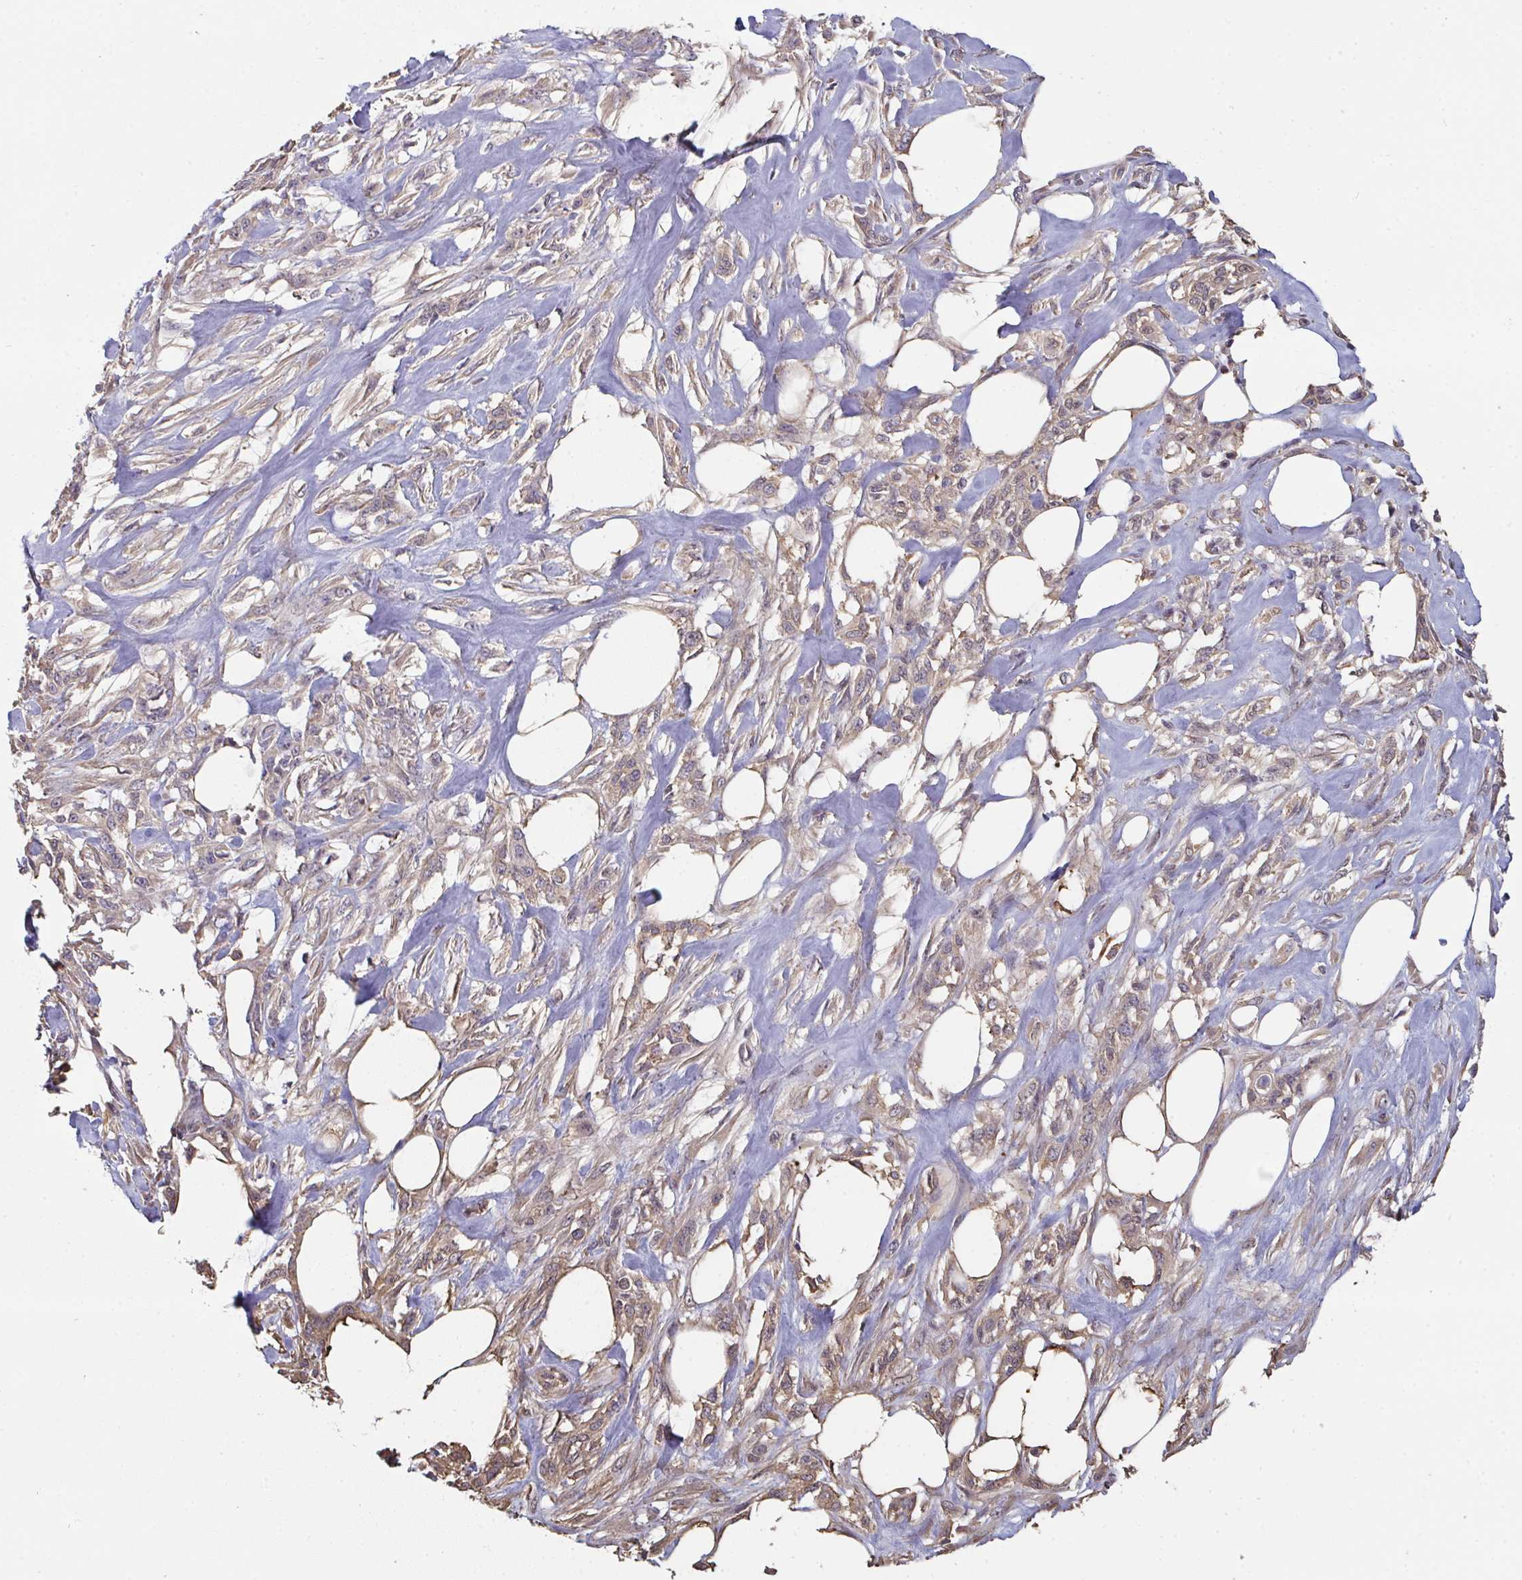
{"staining": {"intensity": "weak", "quantity": ">75%", "location": "cytoplasmic/membranous,nuclear"}, "tissue": "skin cancer", "cell_type": "Tumor cells", "image_type": "cancer", "snomed": [{"axis": "morphology", "description": "Squamous cell carcinoma, NOS"}, {"axis": "topography", "description": "Skin"}], "caption": "A brown stain labels weak cytoplasmic/membranous and nuclear staining of a protein in squamous cell carcinoma (skin) tumor cells.", "gene": "TTC9C", "patient": {"sex": "female", "age": 59}}